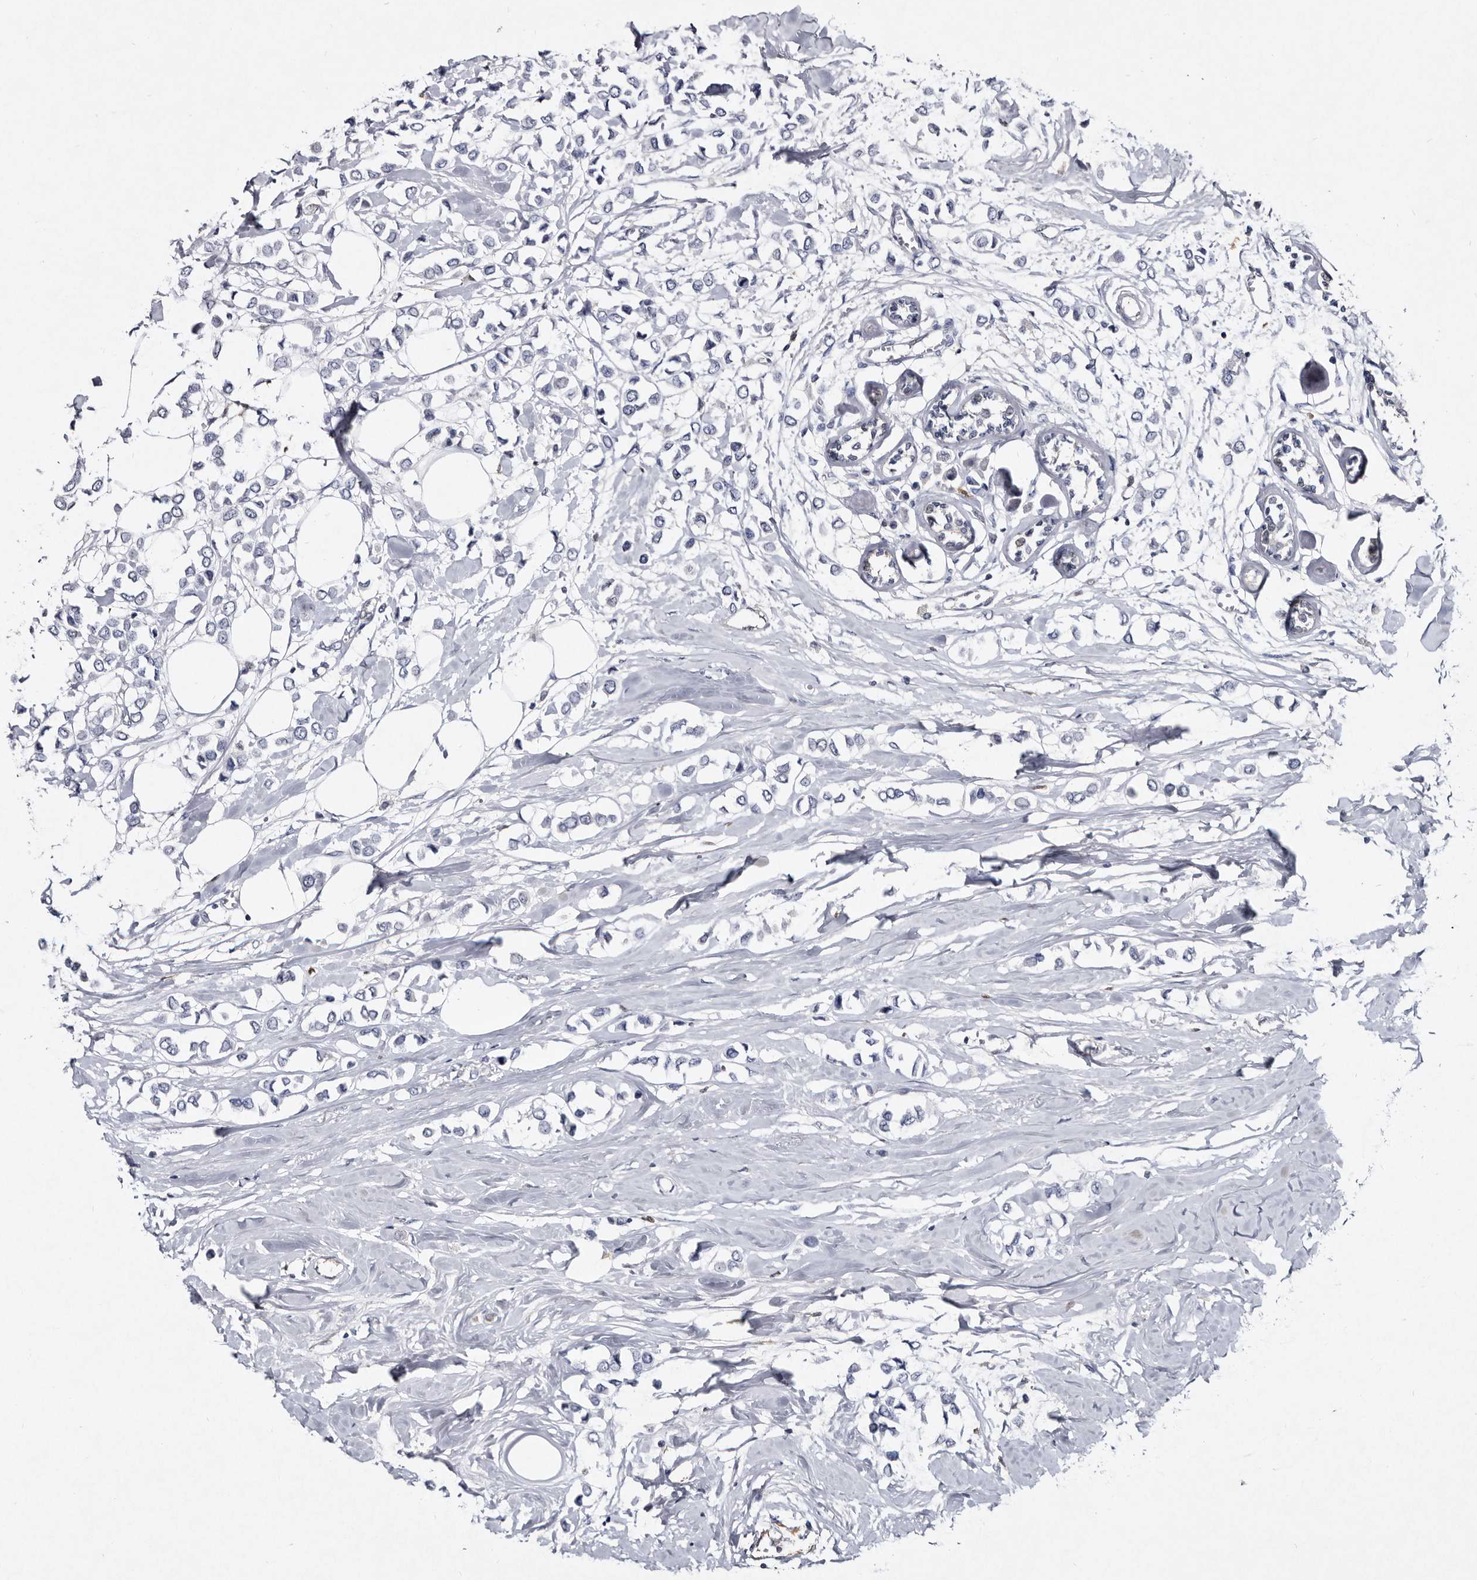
{"staining": {"intensity": "negative", "quantity": "none", "location": "none"}, "tissue": "breast cancer", "cell_type": "Tumor cells", "image_type": "cancer", "snomed": [{"axis": "morphology", "description": "Lobular carcinoma"}, {"axis": "topography", "description": "Breast"}], "caption": "Immunohistochemistry (IHC) histopathology image of human breast cancer (lobular carcinoma) stained for a protein (brown), which displays no positivity in tumor cells.", "gene": "SERPINB8", "patient": {"sex": "female", "age": 51}}